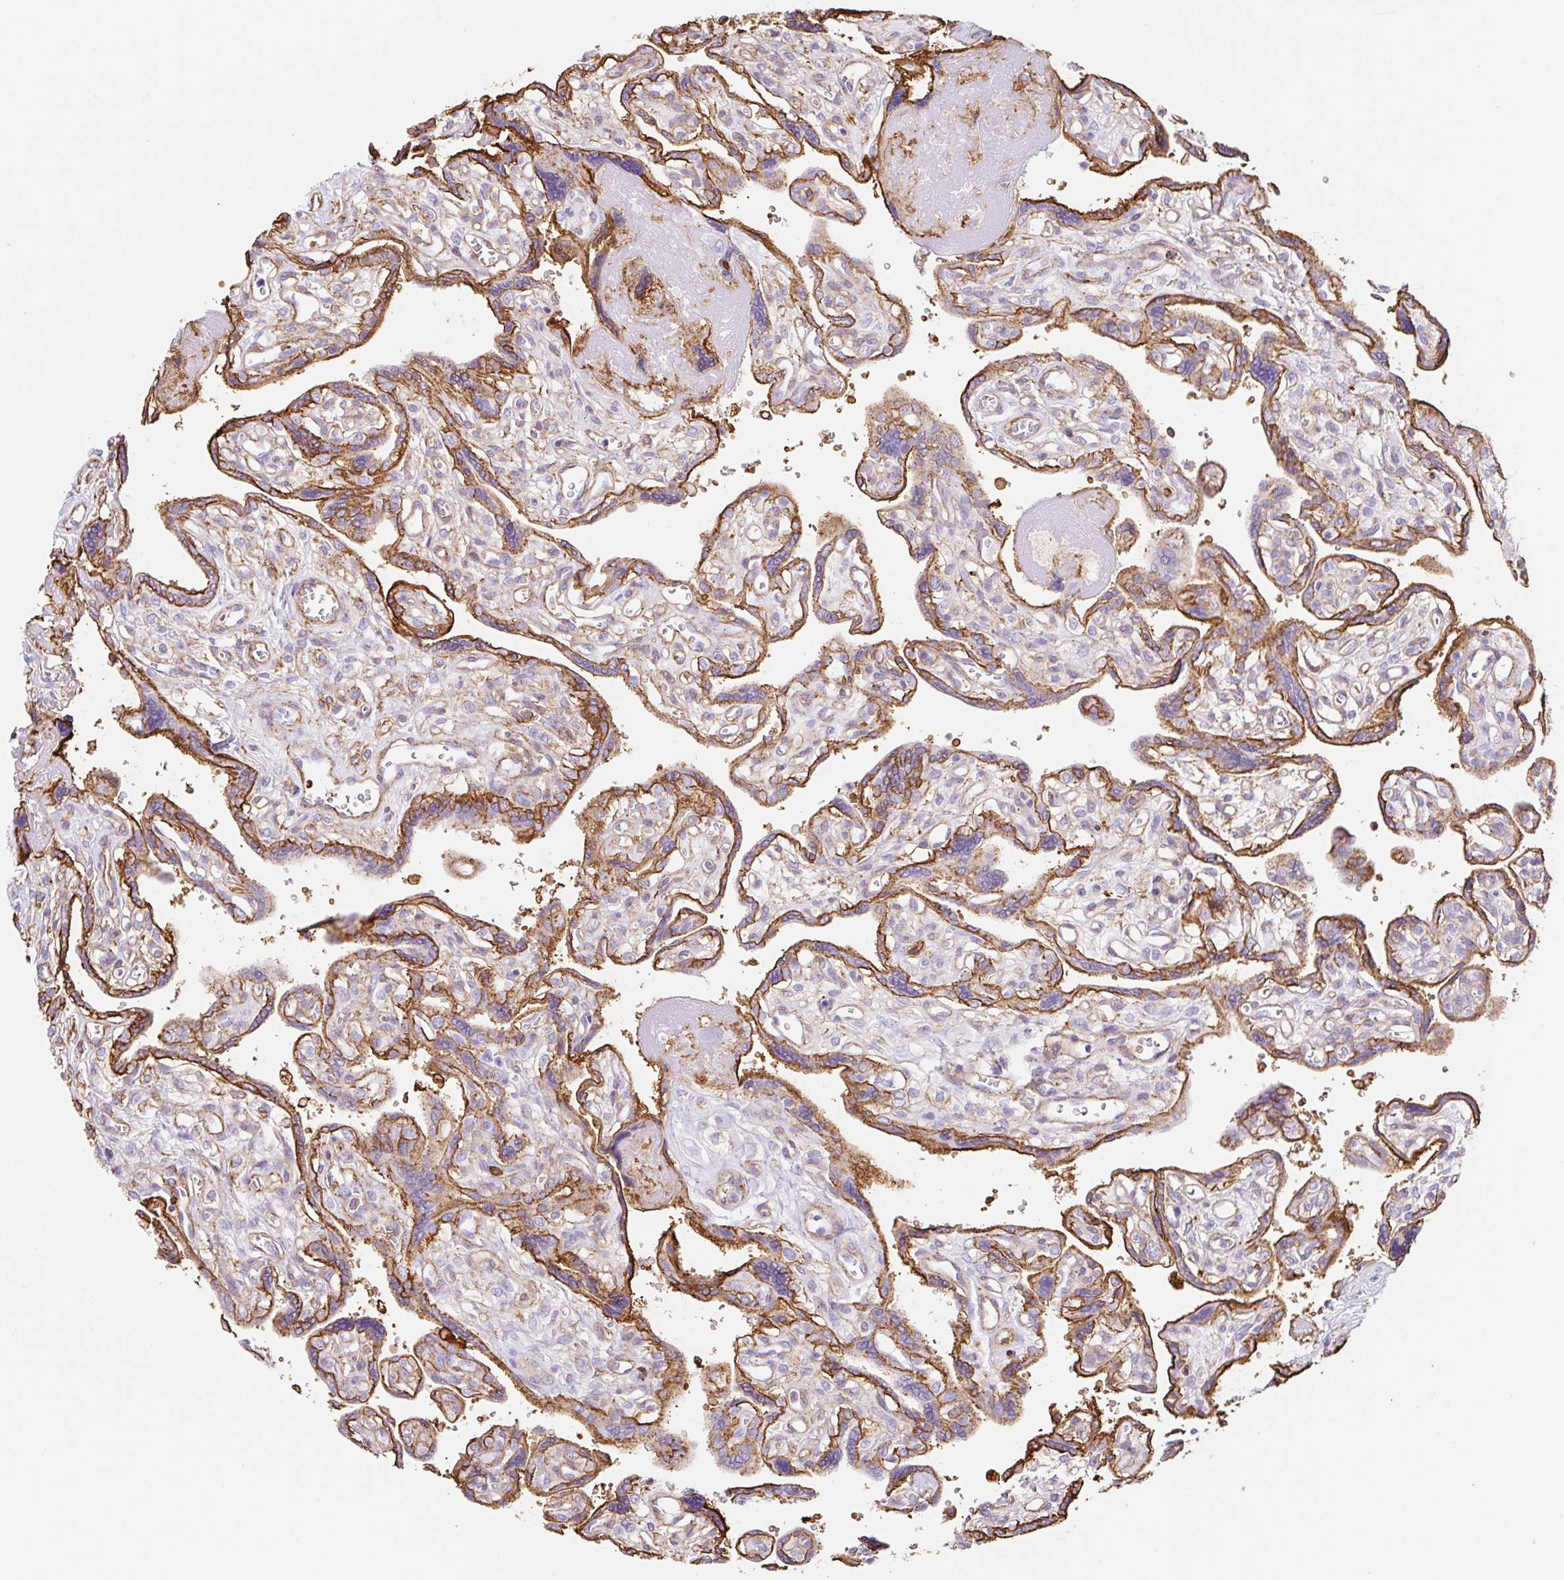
{"staining": {"intensity": "strong", "quantity": ">75%", "location": "cytoplasmic/membranous"}, "tissue": "placenta", "cell_type": "Trophoblastic cells", "image_type": "normal", "snomed": [{"axis": "morphology", "description": "Normal tissue, NOS"}, {"axis": "topography", "description": "Placenta"}], "caption": "Immunohistochemical staining of normal placenta demonstrates >75% levels of strong cytoplasmic/membranous protein staining in approximately >75% of trophoblastic cells. The staining was performed using DAB (3,3'-diaminobenzidine) to visualize the protein expression in brown, while the nuclei were stained in blue with hematoxylin (Magnification: 20x).", "gene": "MTTP", "patient": {"sex": "female", "age": 39}}